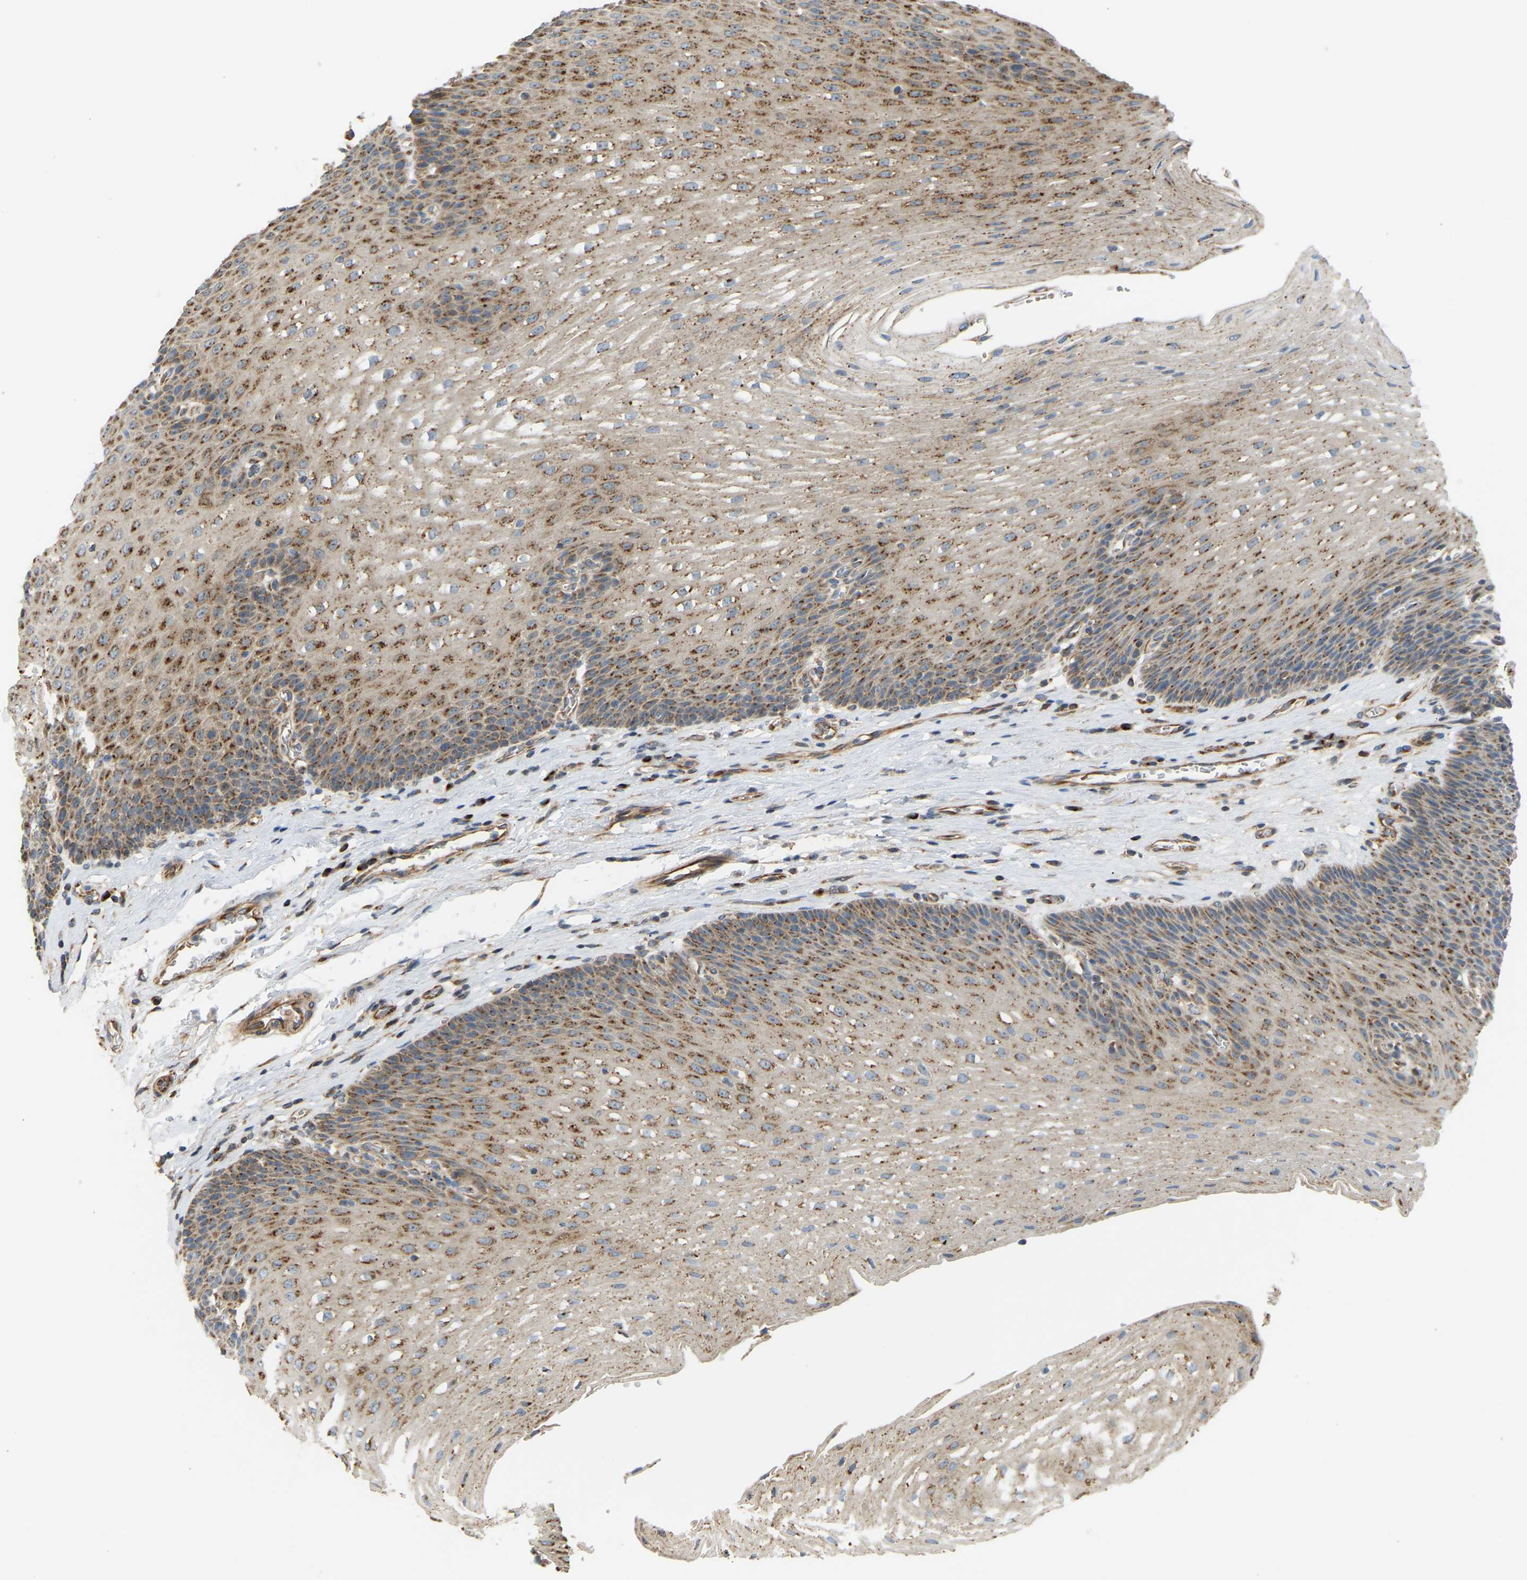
{"staining": {"intensity": "moderate", "quantity": ">75%", "location": "cytoplasmic/membranous"}, "tissue": "esophagus", "cell_type": "Squamous epithelial cells", "image_type": "normal", "snomed": [{"axis": "morphology", "description": "Normal tissue, NOS"}, {"axis": "topography", "description": "Esophagus"}], "caption": "High-power microscopy captured an IHC histopathology image of normal esophagus, revealing moderate cytoplasmic/membranous expression in approximately >75% of squamous epithelial cells.", "gene": "YIPF2", "patient": {"sex": "male", "age": 48}}